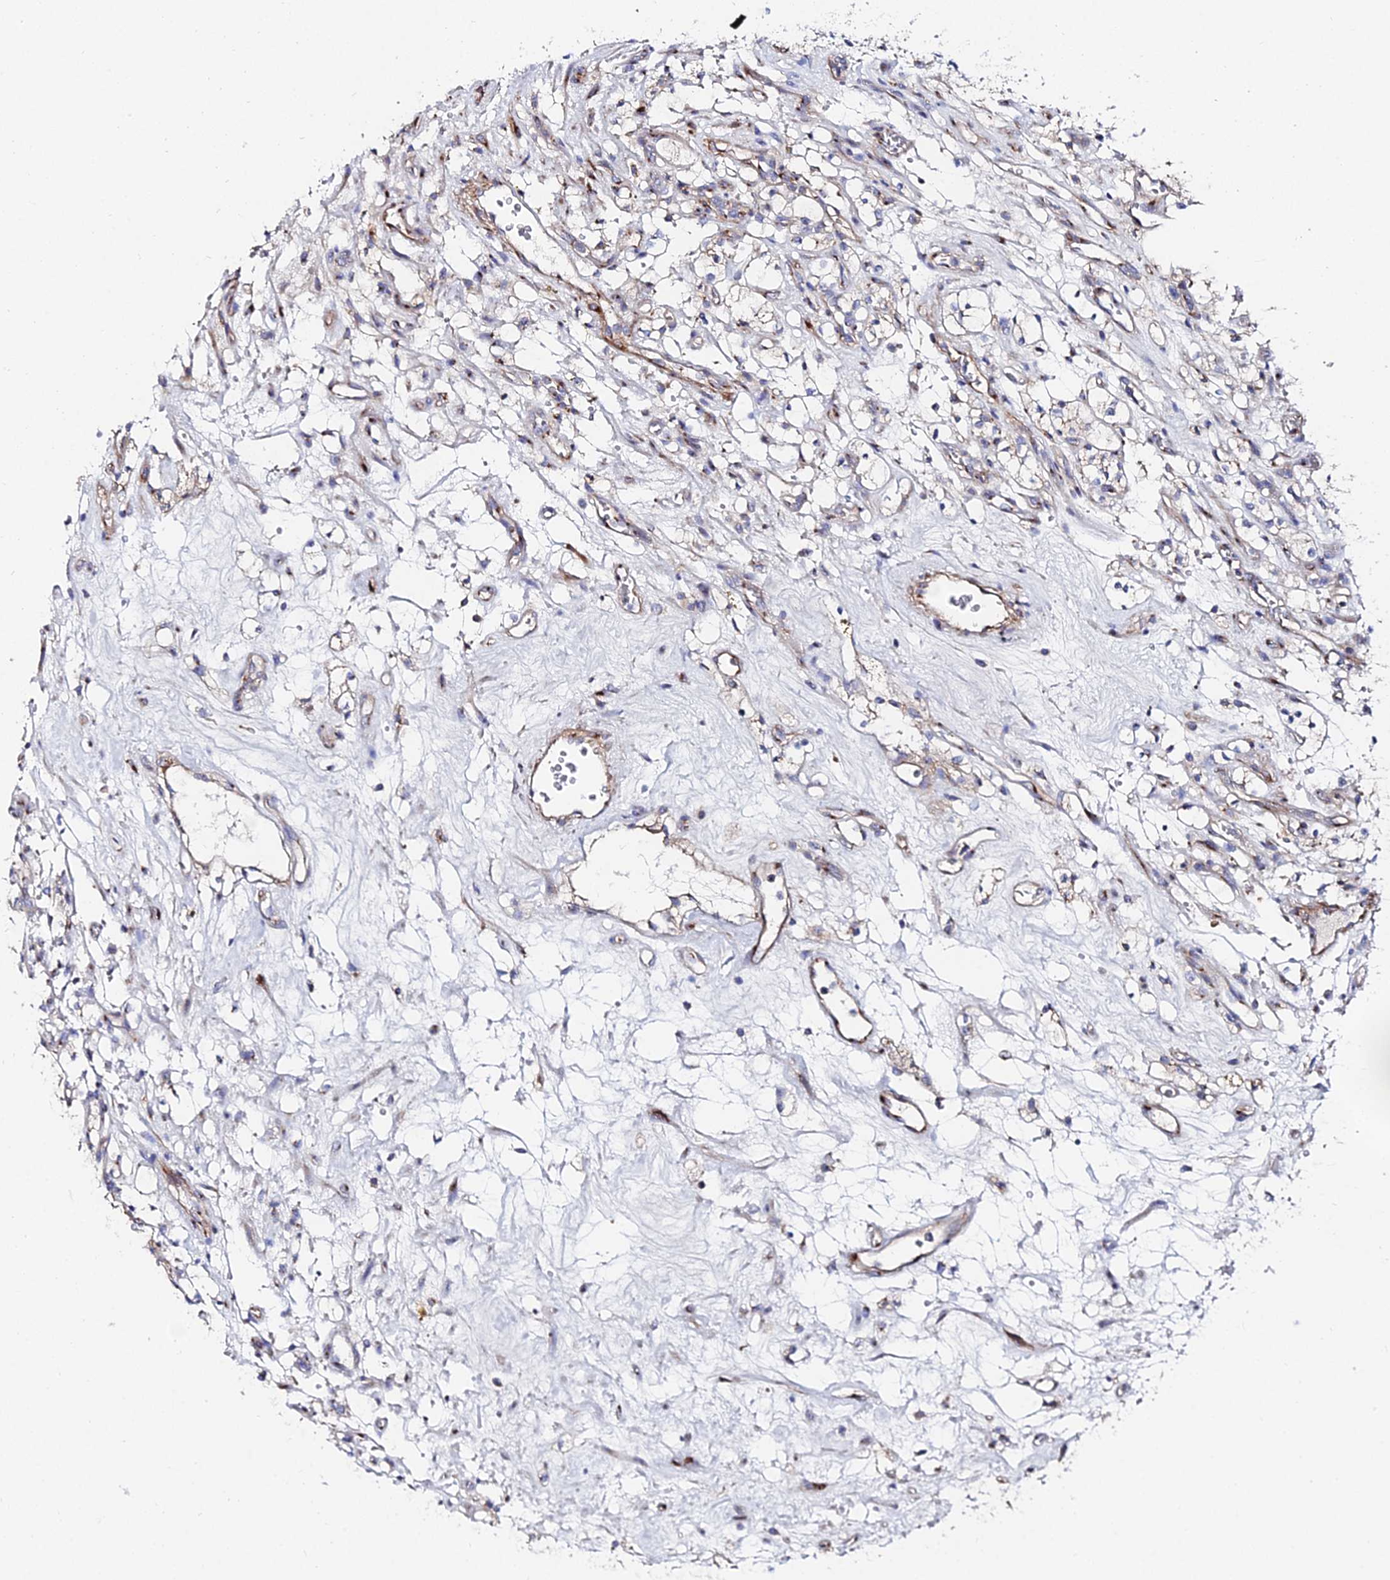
{"staining": {"intensity": "weak", "quantity": "<25%", "location": "cytoplasmic/membranous"}, "tissue": "renal cancer", "cell_type": "Tumor cells", "image_type": "cancer", "snomed": [{"axis": "morphology", "description": "Adenocarcinoma, NOS"}, {"axis": "topography", "description": "Kidney"}], "caption": "The IHC image has no significant staining in tumor cells of renal cancer (adenocarcinoma) tissue.", "gene": "BORCS8", "patient": {"sex": "female", "age": 69}}